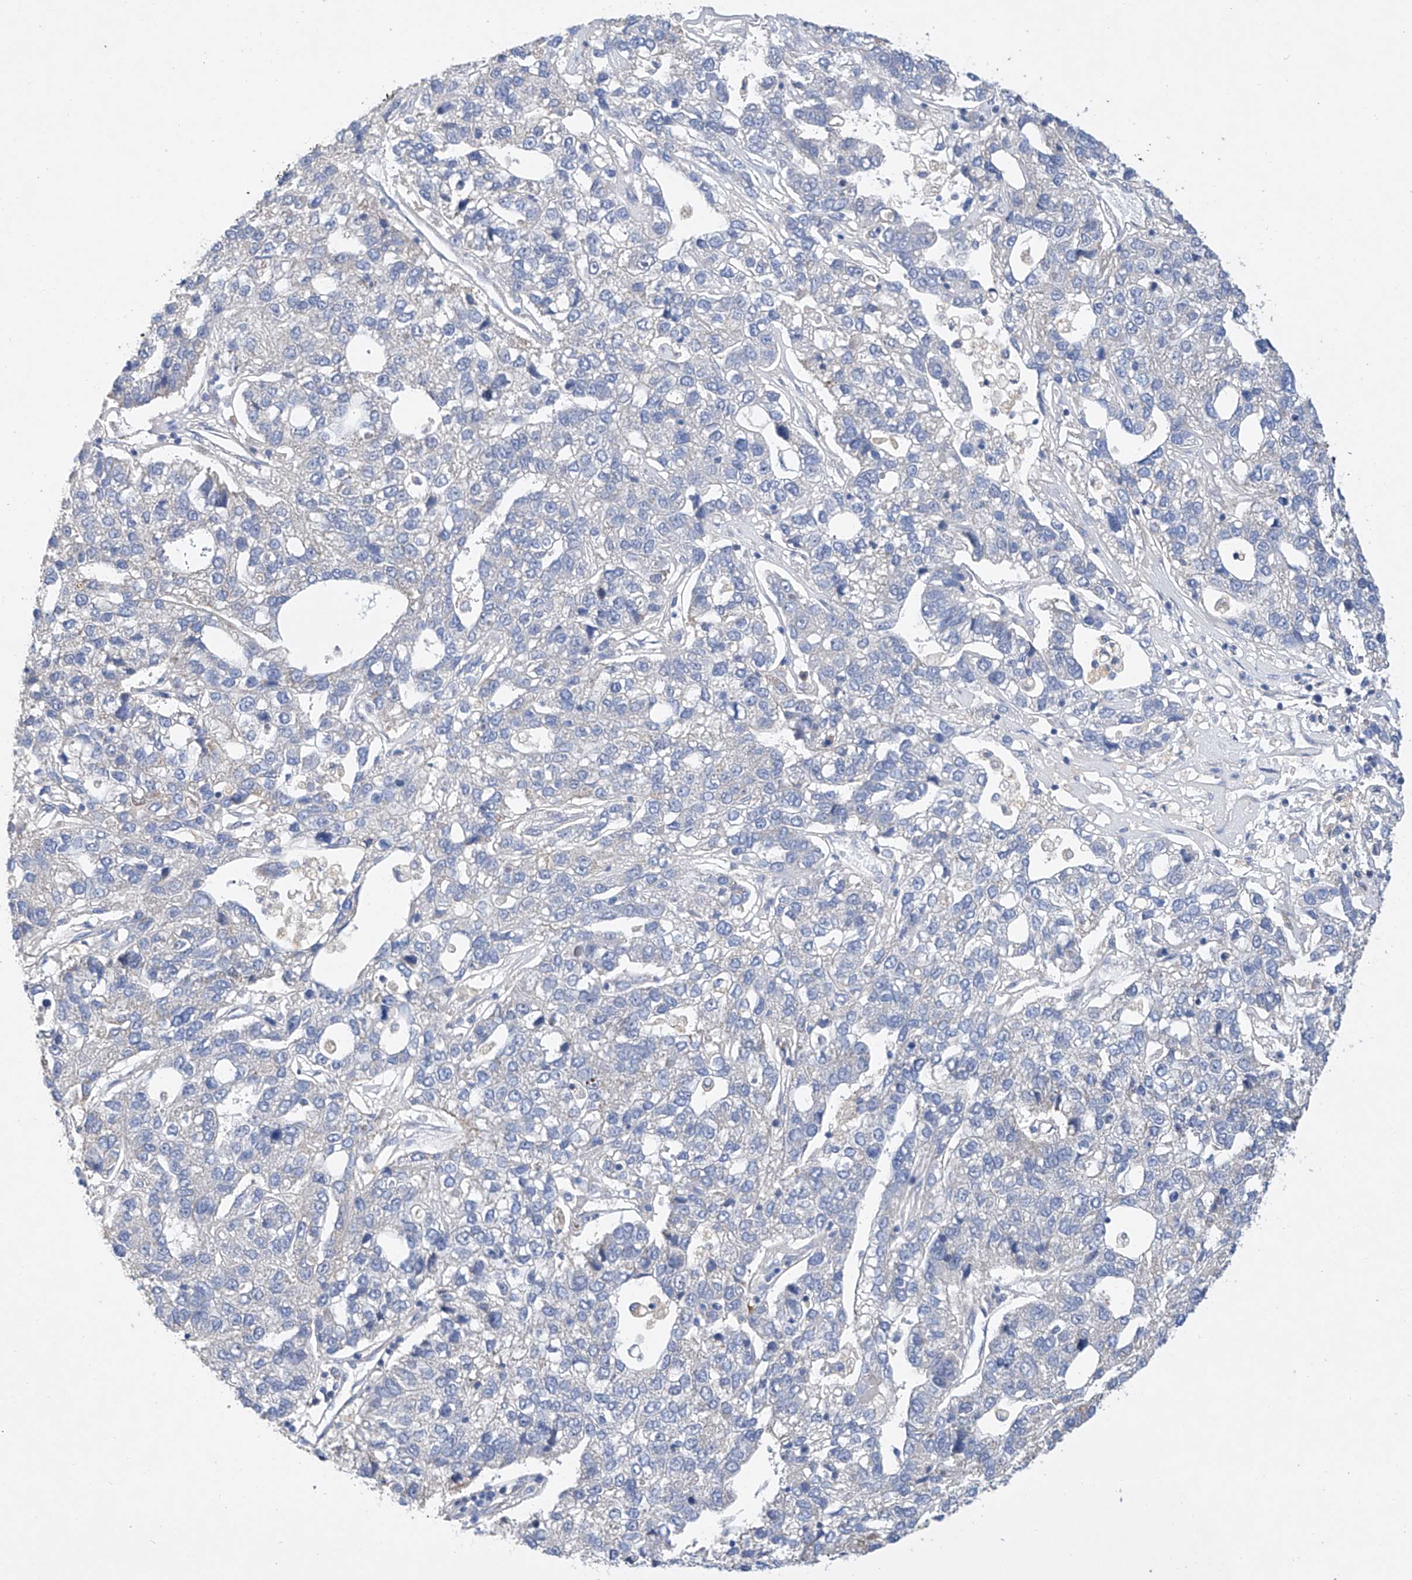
{"staining": {"intensity": "negative", "quantity": "none", "location": "none"}, "tissue": "pancreatic cancer", "cell_type": "Tumor cells", "image_type": "cancer", "snomed": [{"axis": "morphology", "description": "Adenocarcinoma, NOS"}, {"axis": "topography", "description": "Pancreas"}], "caption": "There is no significant positivity in tumor cells of pancreatic cancer. (DAB (3,3'-diaminobenzidine) immunohistochemistry (IHC), high magnification).", "gene": "AMD1", "patient": {"sex": "female", "age": 61}}